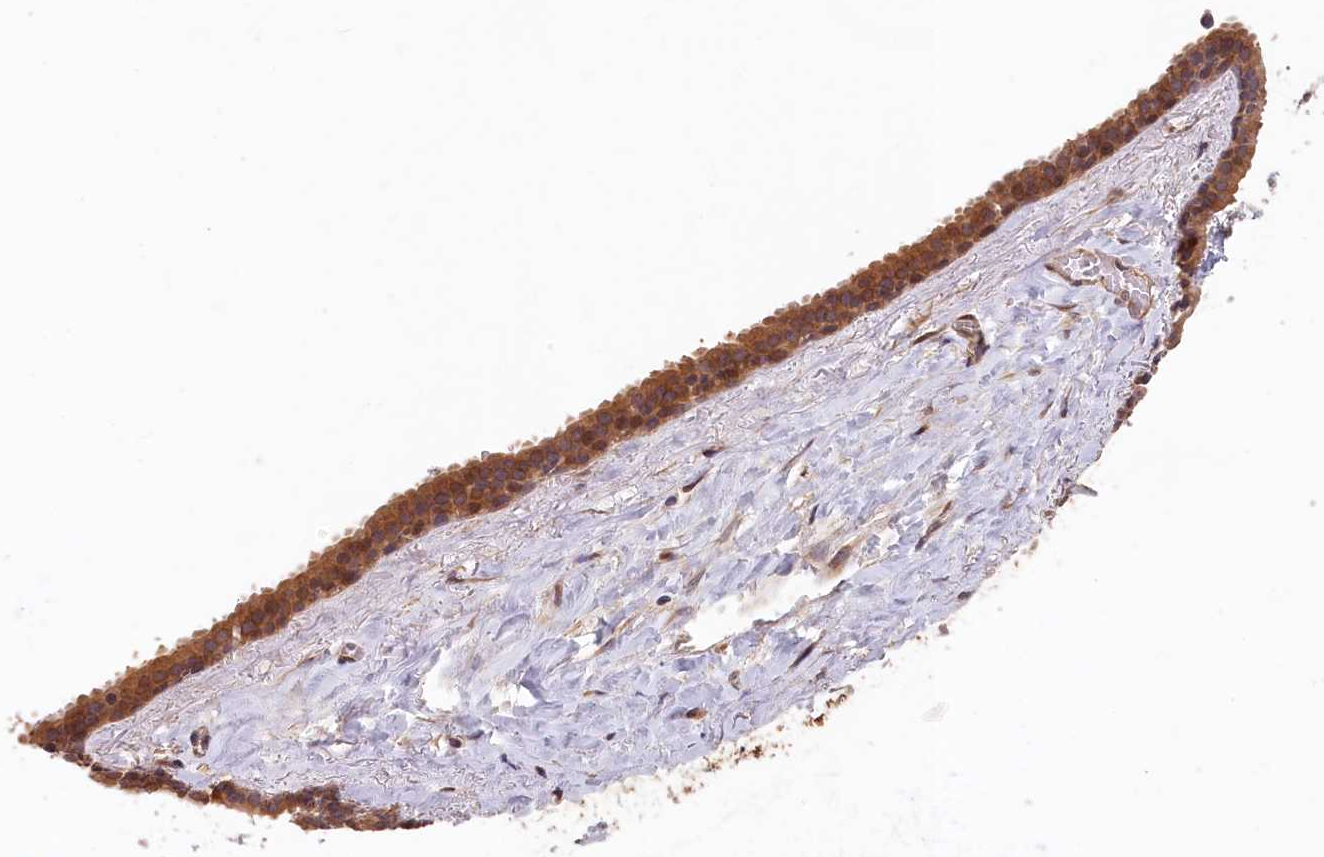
{"staining": {"intensity": "negative", "quantity": "none", "location": "none"}, "tissue": "adipose tissue", "cell_type": "Adipocytes", "image_type": "normal", "snomed": [{"axis": "morphology", "description": "Normal tissue, NOS"}, {"axis": "topography", "description": "Salivary gland"}, {"axis": "topography", "description": "Peripheral nerve tissue"}], "caption": "The histopathology image reveals no significant expression in adipocytes of adipose tissue.", "gene": "TMEM116", "patient": {"sex": "male", "age": 62}}